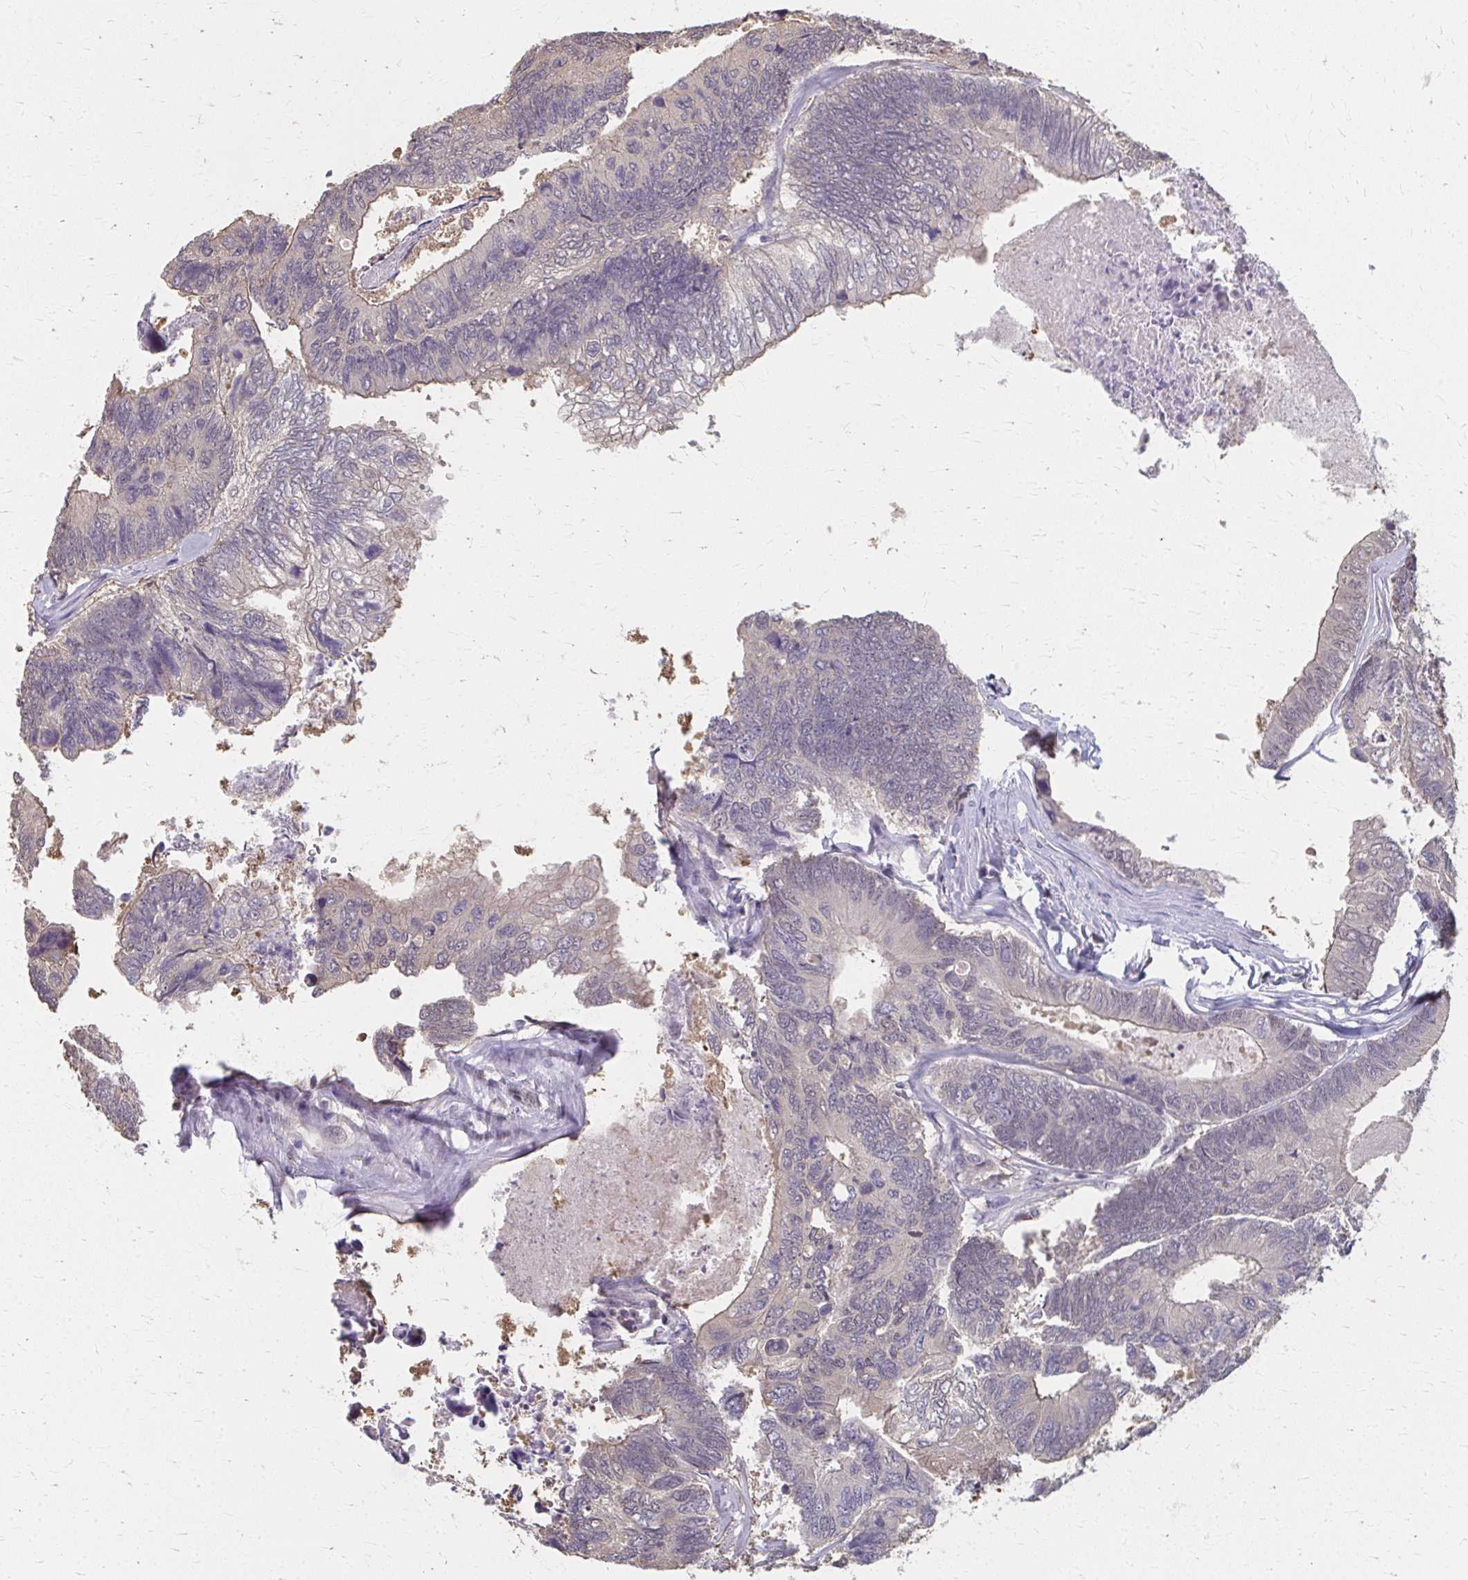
{"staining": {"intensity": "negative", "quantity": "none", "location": "none"}, "tissue": "colorectal cancer", "cell_type": "Tumor cells", "image_type": "cancer", "snomed": [{"axis": "morphology", "description": "Adenocarcinoma, NOS"}, {"axis": "topography", "description": "Colon"}], "caption": "An immunohistochemistry micrograph of colorectal cancer is shown. There is no staining in tumor cells of colorectal cancer. The staining was performed using DAB to visualize the protein expression in brown, while the nuclei were stained in blue with hematoxylin (Magnification: 20x).", "gene": "RABGAP1L", "patient": {"sex": "female", "age": 67}}